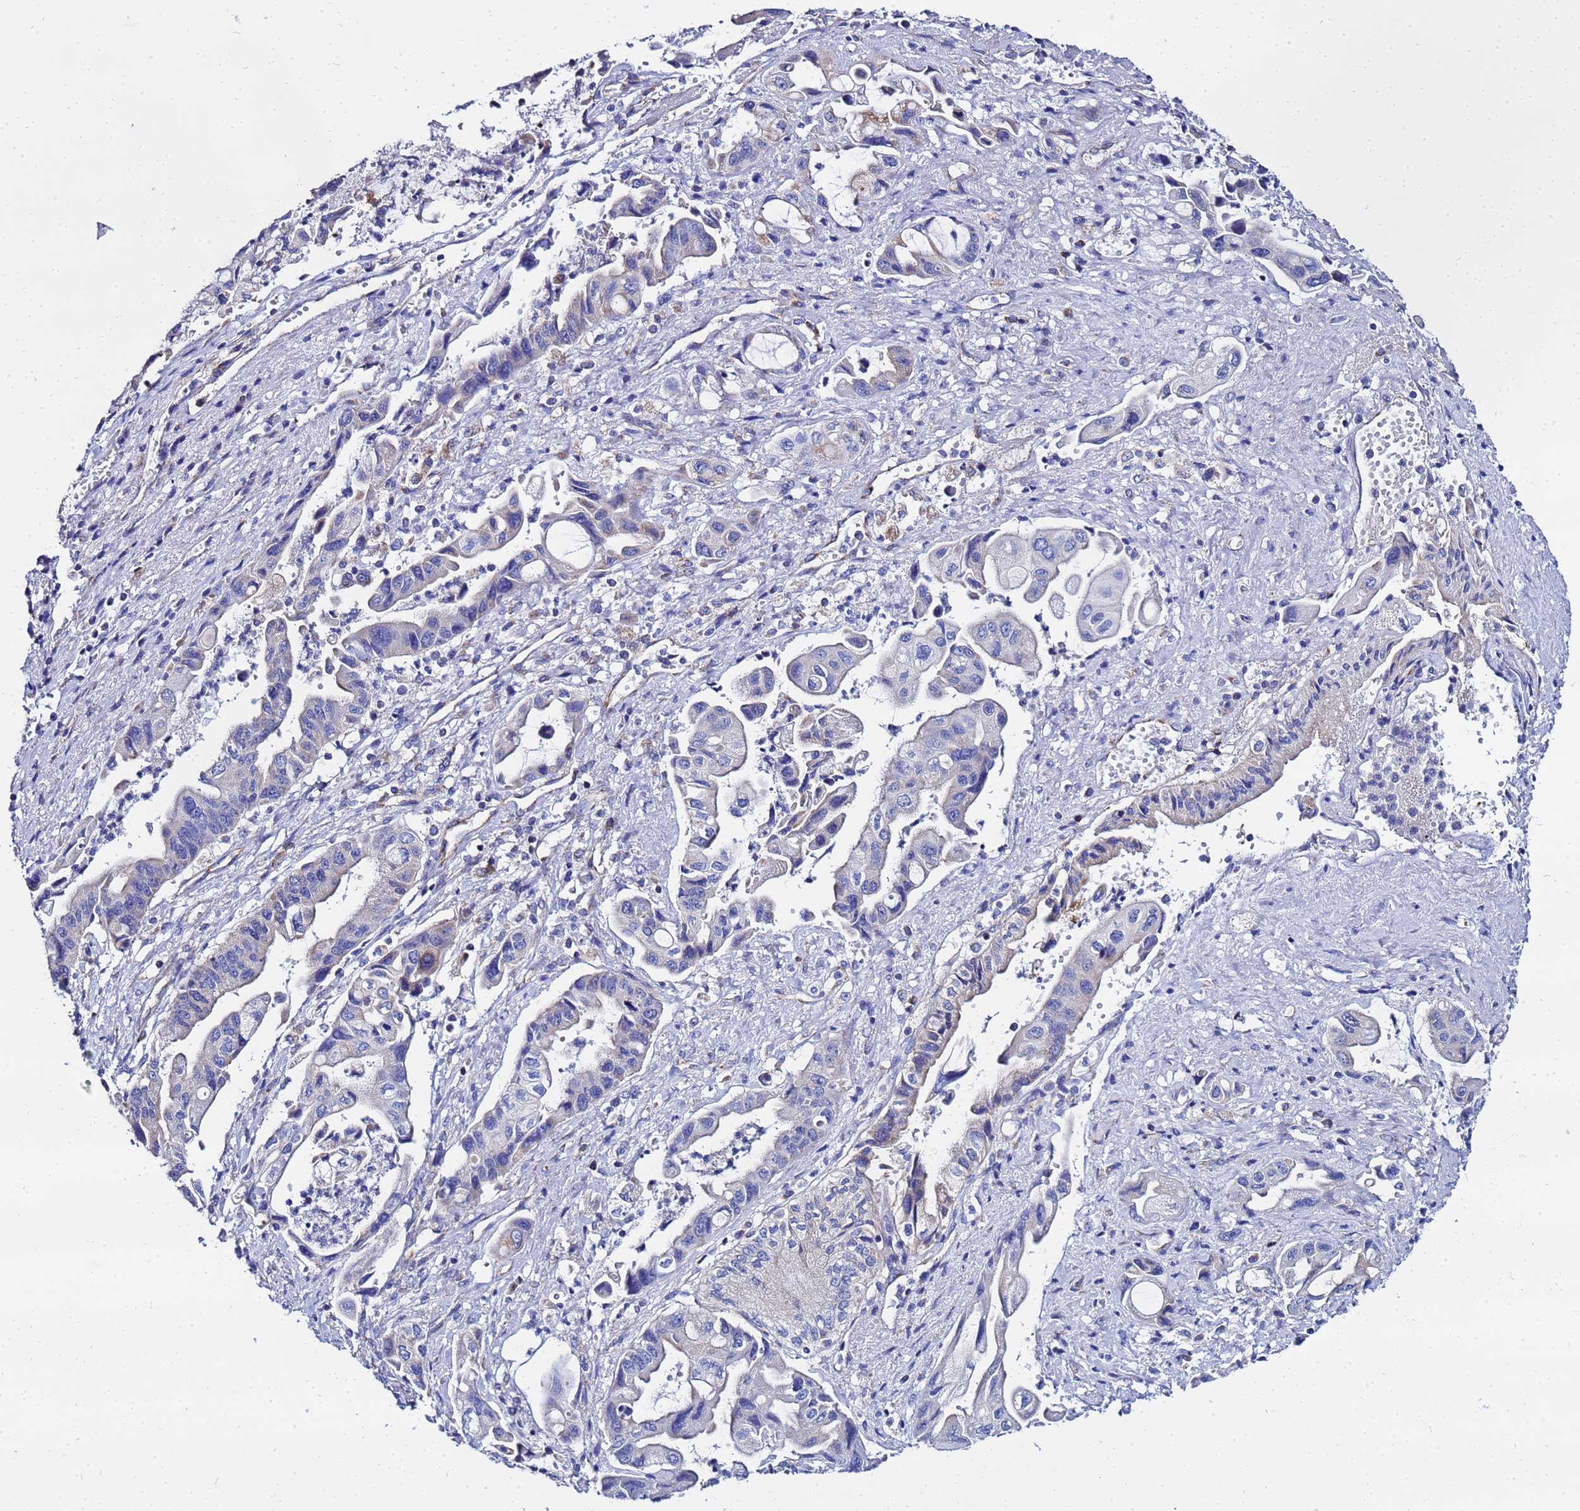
{"staining": {"intensity": "weak", "quantity": "<25%", "location": "cytoplasmic/membranous"}, "tissue": "pancreatic cancer", "cell_type": "Tumor cells", "image_type": "cancer", "snomed": [{"axis": "morphology", "description": "Adenocarcinoma, NOS"}, {"axis": "topography", "description": "Pancreas"}], "caption": "Adenocarcinoma (pancreatic) stained for a protein using immunohistochemistry shows no staining tumor cells.", "gene": "FAHD2A", "patient": {"sex": "female", "age": 50}}